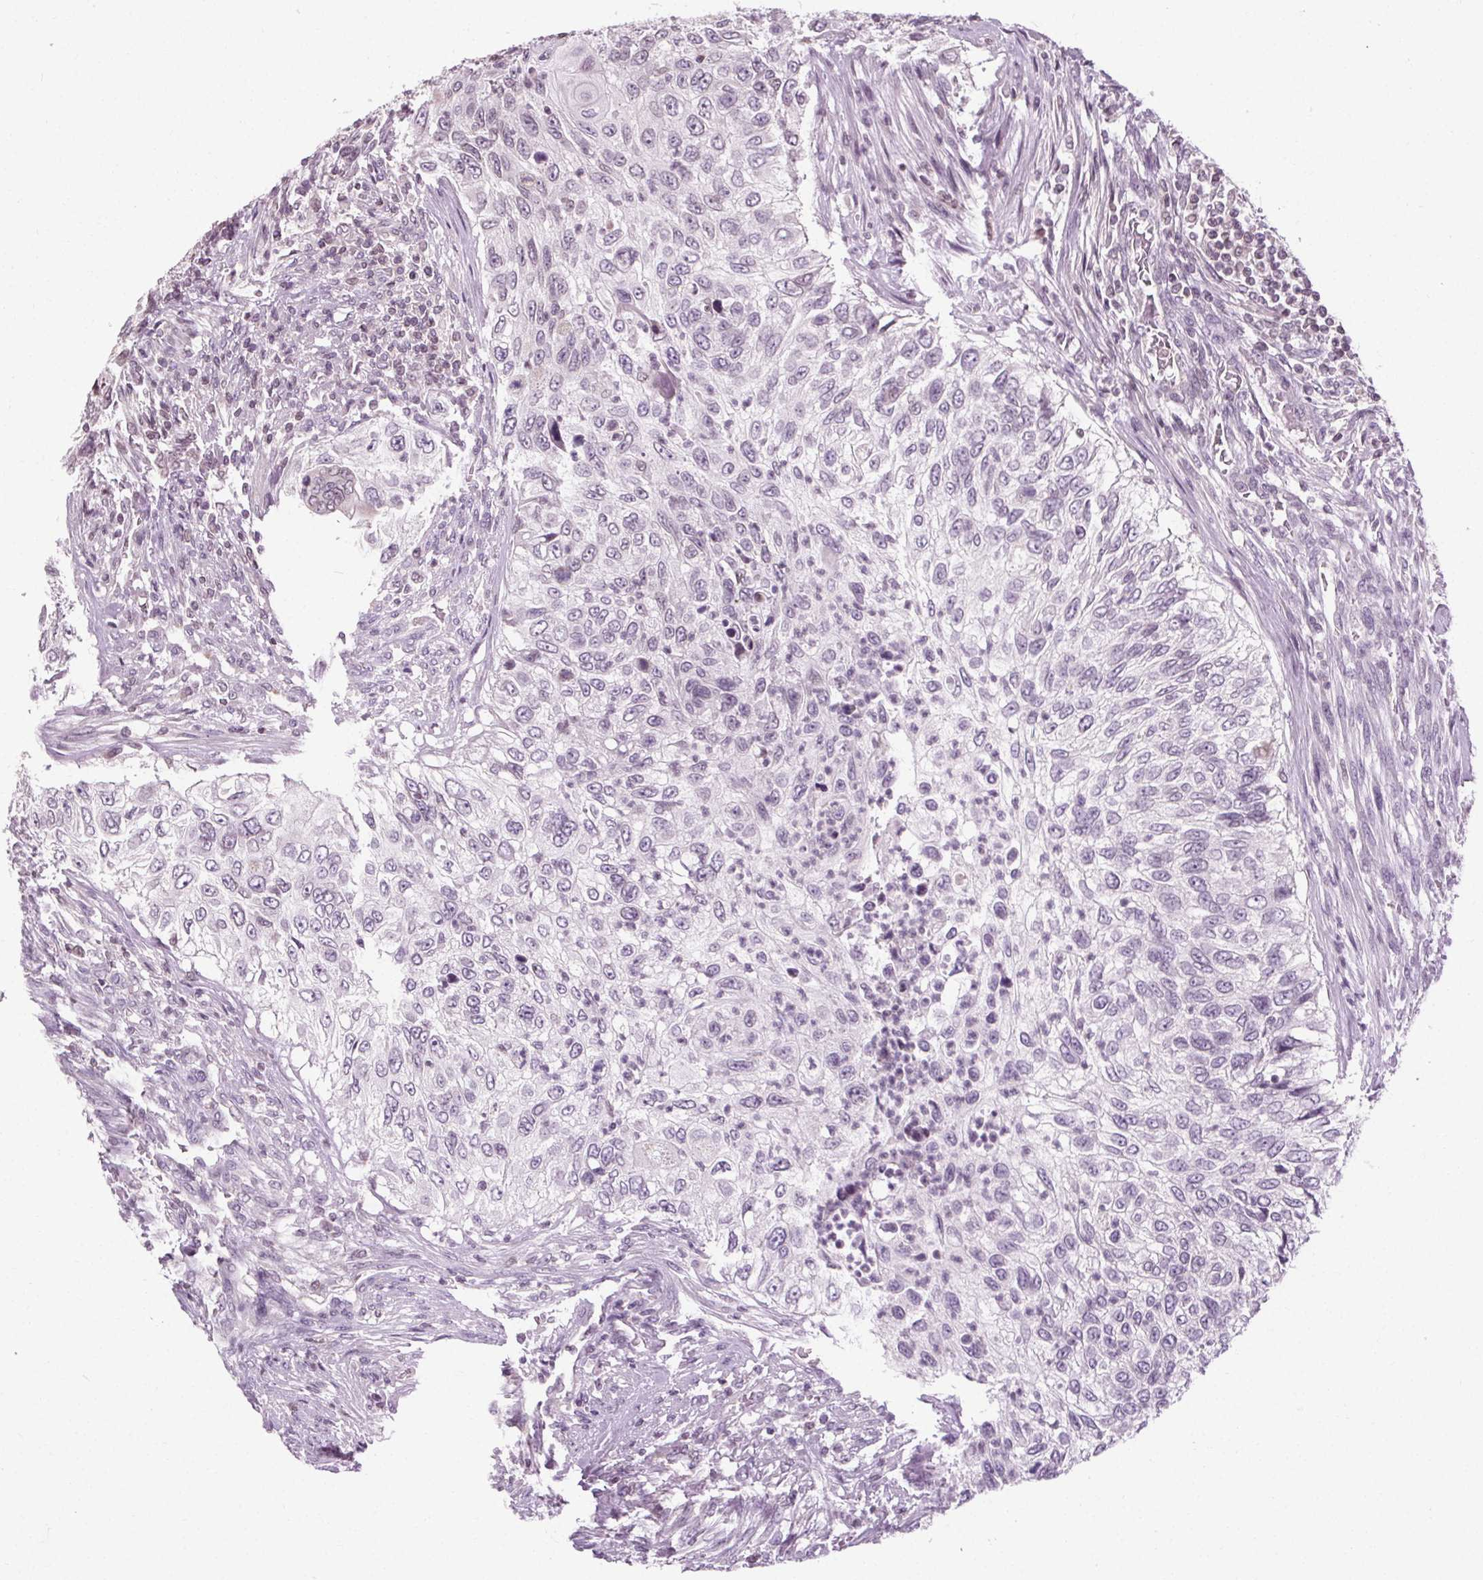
{"staining": {"intensity": "negative", "quantity": "none", "location": "none"}, "tissue": "urothelial cancer", "cell_type": "Tumor cells", "image_type": "cancer", "snomed": [{"axis": "morphology", "description": "Urothelial carcinoma, High grade"}, {"axis": "topography", "description": "Urinary bladder"}], "caption": "Human urothelial cancer stained for a protein using immunohistochemistry exhibits no expression in tumor cells.", "gene": "LFNG", "patient": {"sex": "female", "age": 60}}